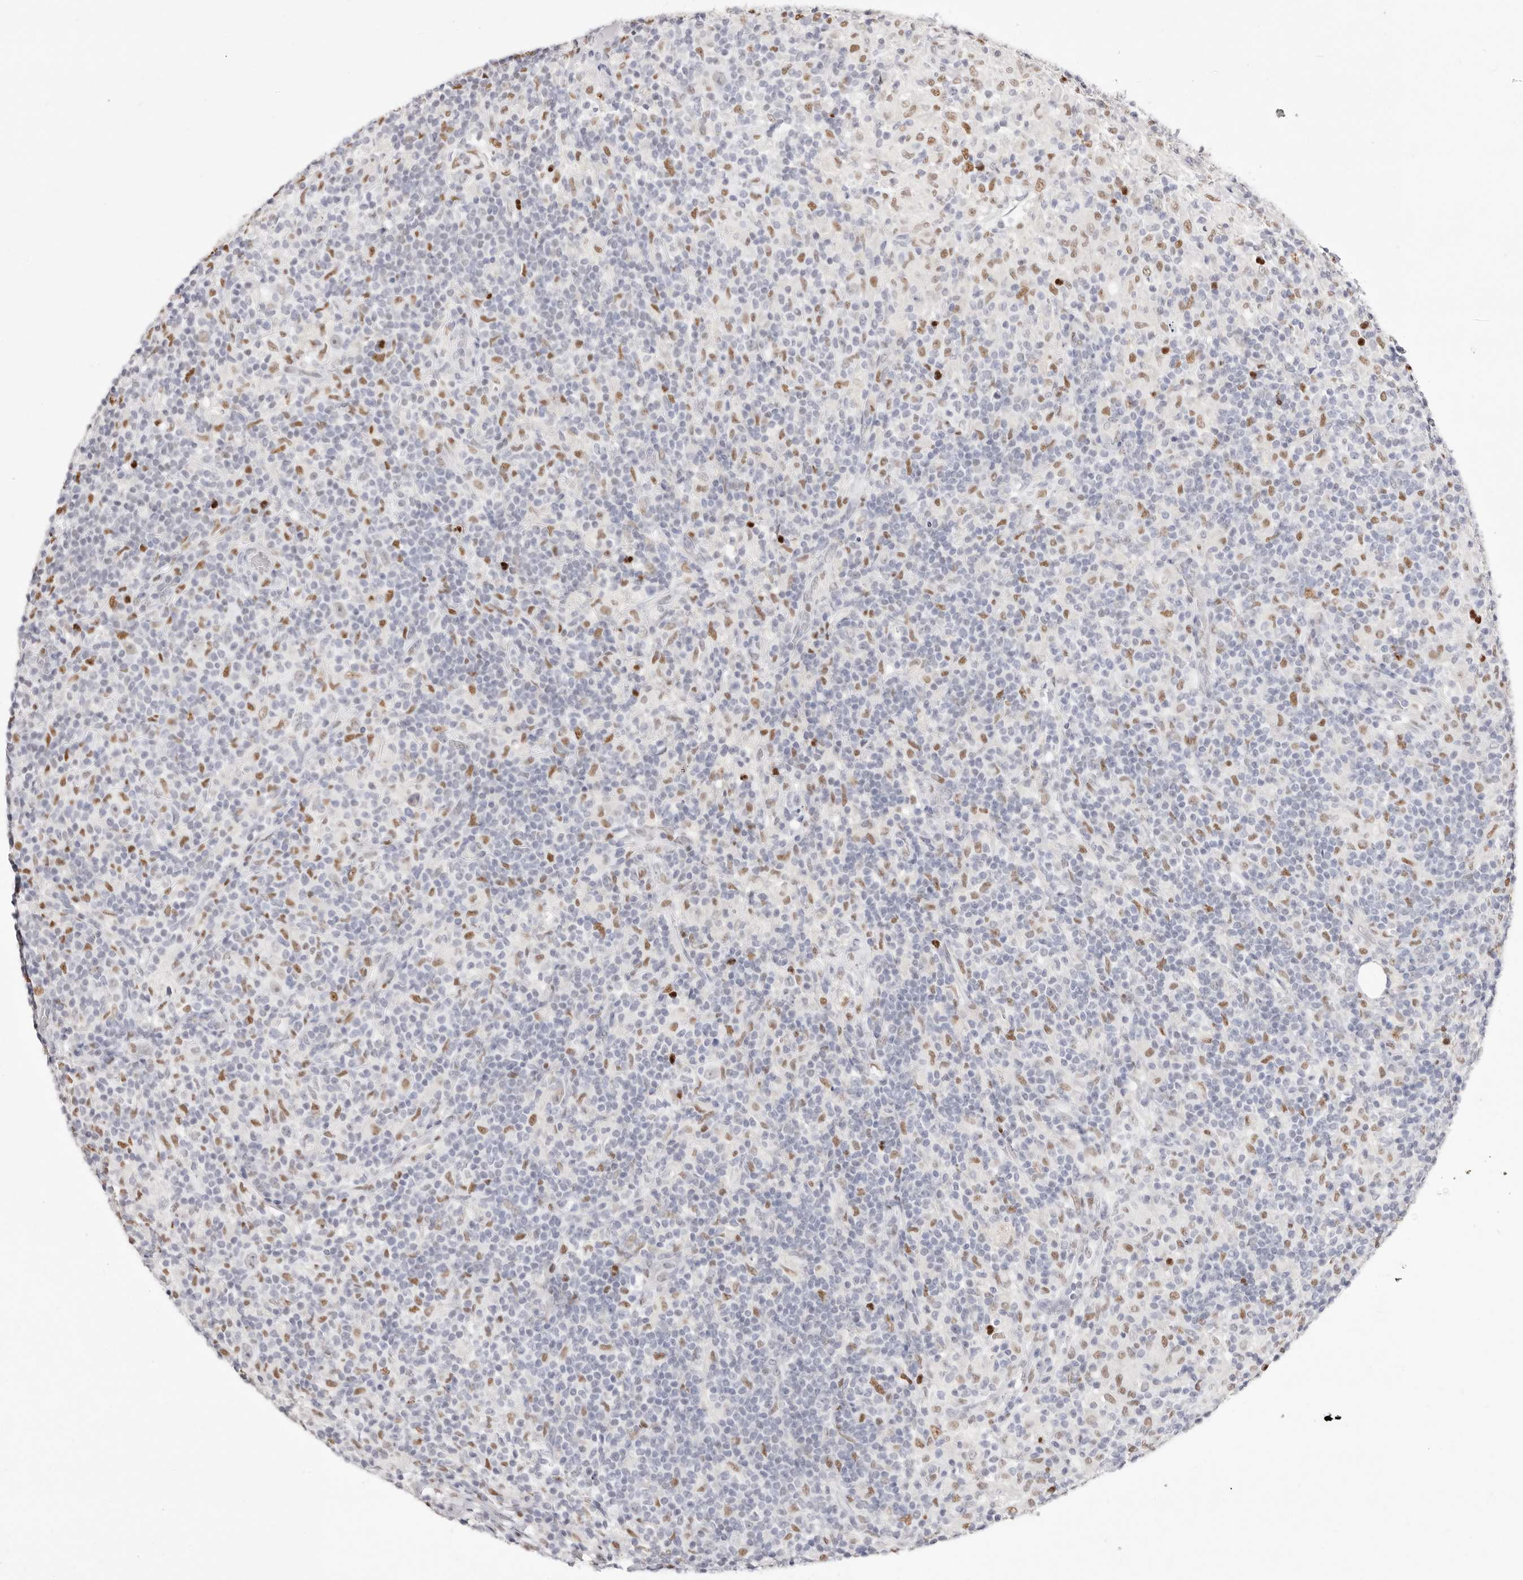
{"staining": {"intensity": "negative", "quantity": "none", "location": "none"}, "tissue": "lymphoma", "cell_type": "Tumor cells", "image_type": "cancer", "snomed": [{"axis": "morphology", "description": "Hodgkin's disease, NOS"}, {"axis": "topography", "description": "Lymph node"}], "caption": "Immunohistochemical staining of Hodgkin's disease displays no significant expression in tumor cells.", "gene": "TKT", "patient": {"sex": "male", "age": 70}}